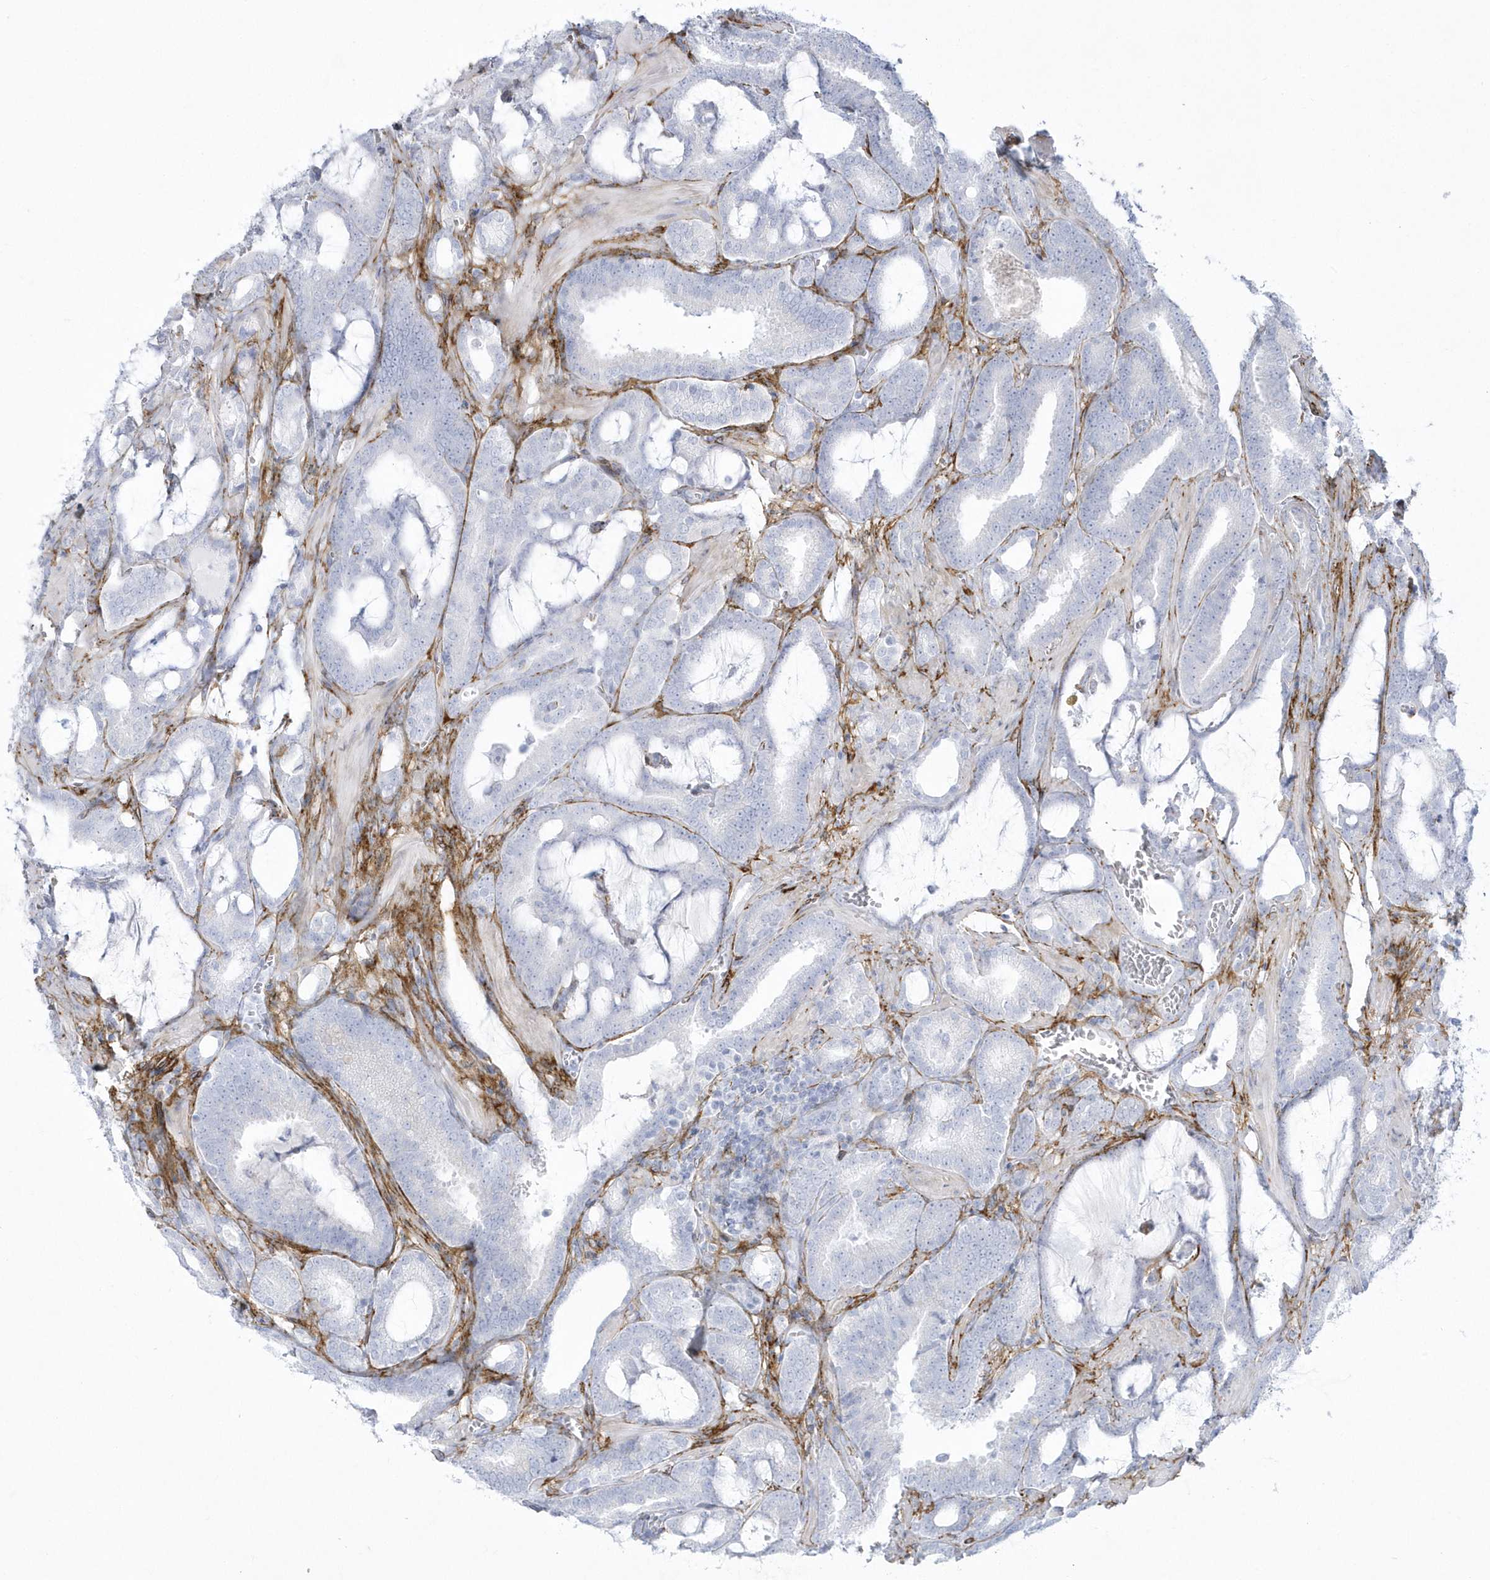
{"staining": {"intensity": "negative", "quantity": "none", "location": "none"}, "tissue": "prostate cancer", "cell_type": "Tumor cells", "image_type": "cancer", "snomed": [{"axis": "morphology", "description": "Adenocarcinoma, High grade"}, {"axis": "topography", "description": "Prostate and seminal vesicle, NOS"}], "caption": "Histopathology image shows no protein positivity in tumor cells of prostate cancer tissue. The staining is performed using DAB (3,3'-diaminobenzidine) brown chromogen with nuclei counter-stained in using hematoxylin.", "gene": "WDR27", "patient": {"sex": "male", "age": 67}}